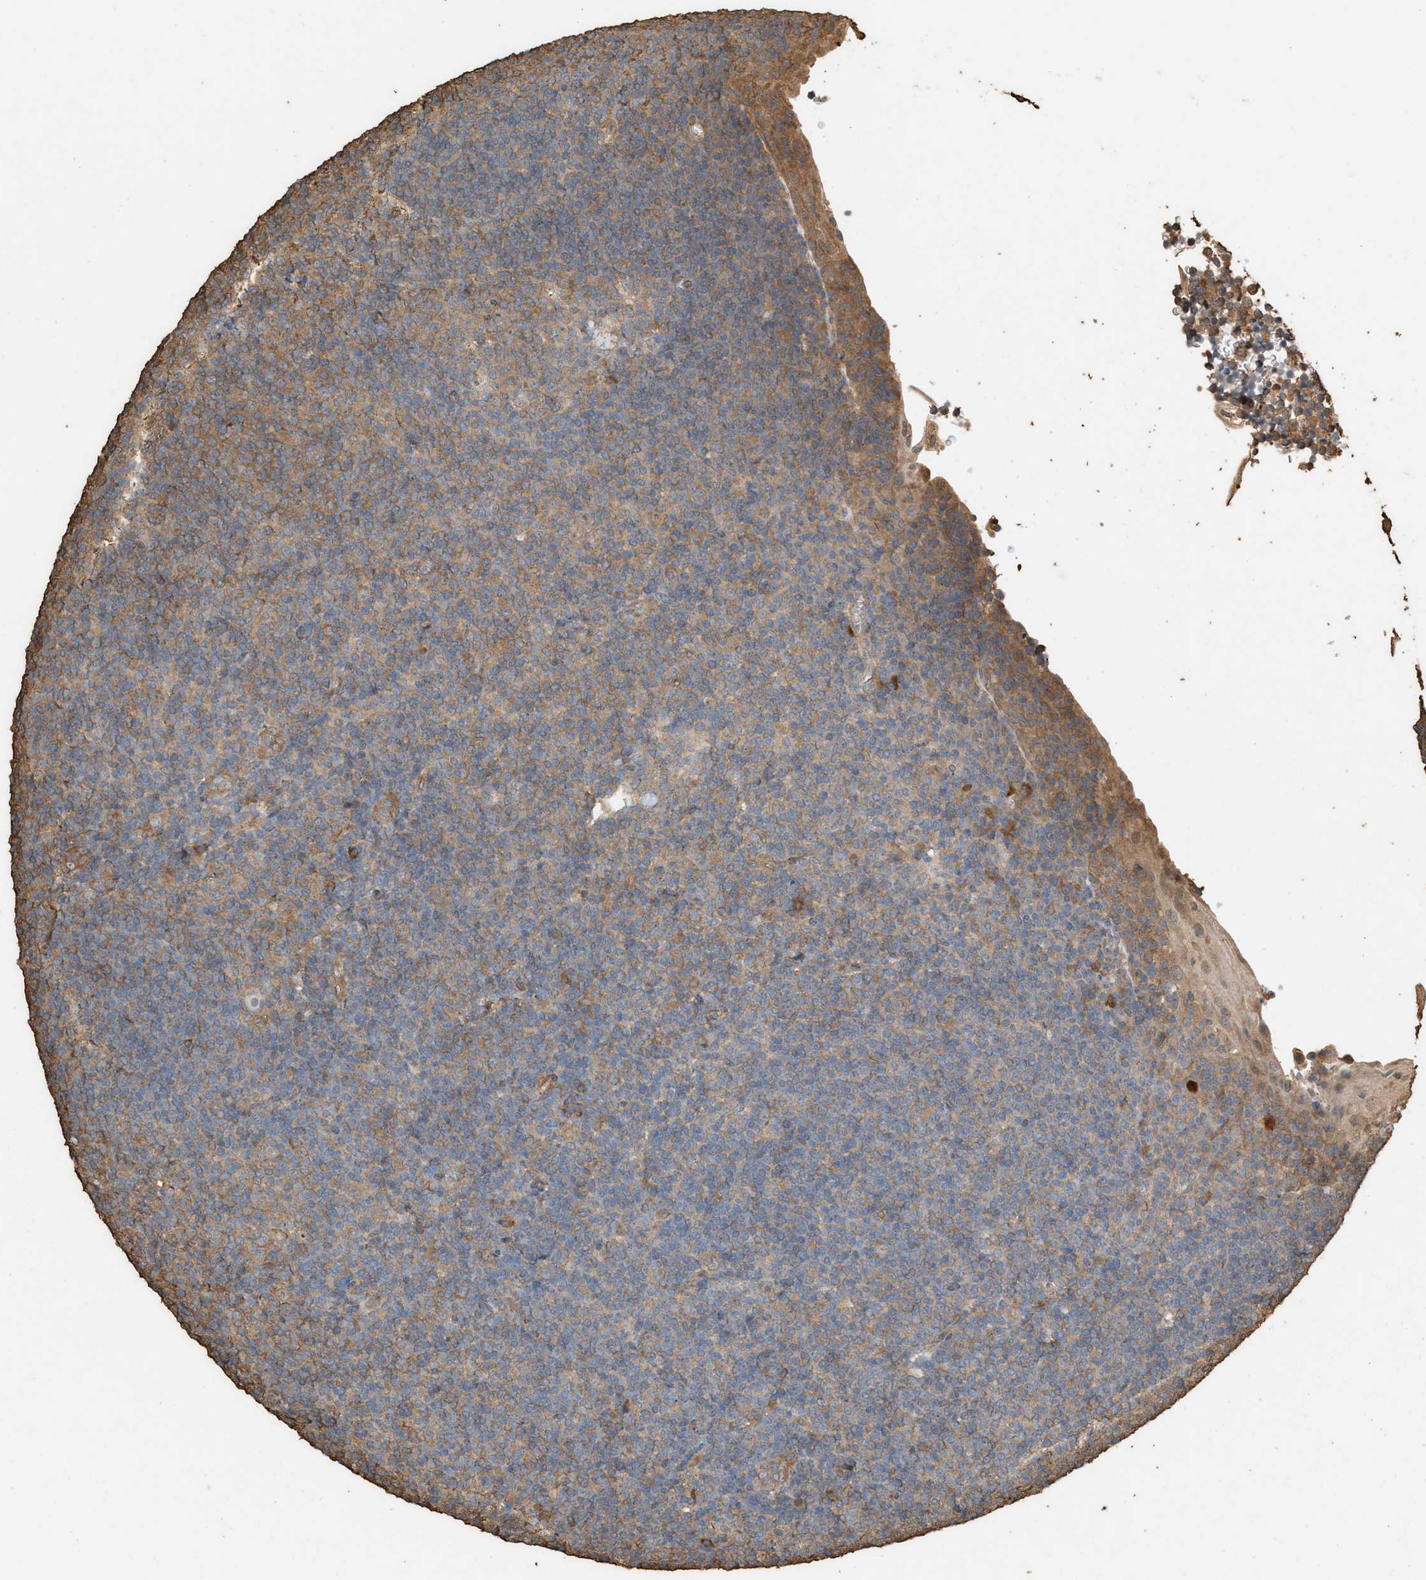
{"staining": {"intensity": "weak", "quantity": ">75%", "location": "cytoplasmic/membranous"}, "tissue": "tonsil", "cell_type": "Germinal center cells", "image_type": "normal", "snomed": [{"axis": "morphology", "description": "Normal tissue, NOS"}, {"axis": "topography", "description": "Tonsil"}], "caption": "Immunohistochemical staining of unremarkable human tonsil demonstrates >75% levels of weak cytoplasmic/membranous protein positivity in about >75% of germinal center cells. Immunohistochemistry stains the protein in brown and the nuclei are stained blue.", "gene": "DCAF7", "patient": {"sex": "male", "age": 37}}